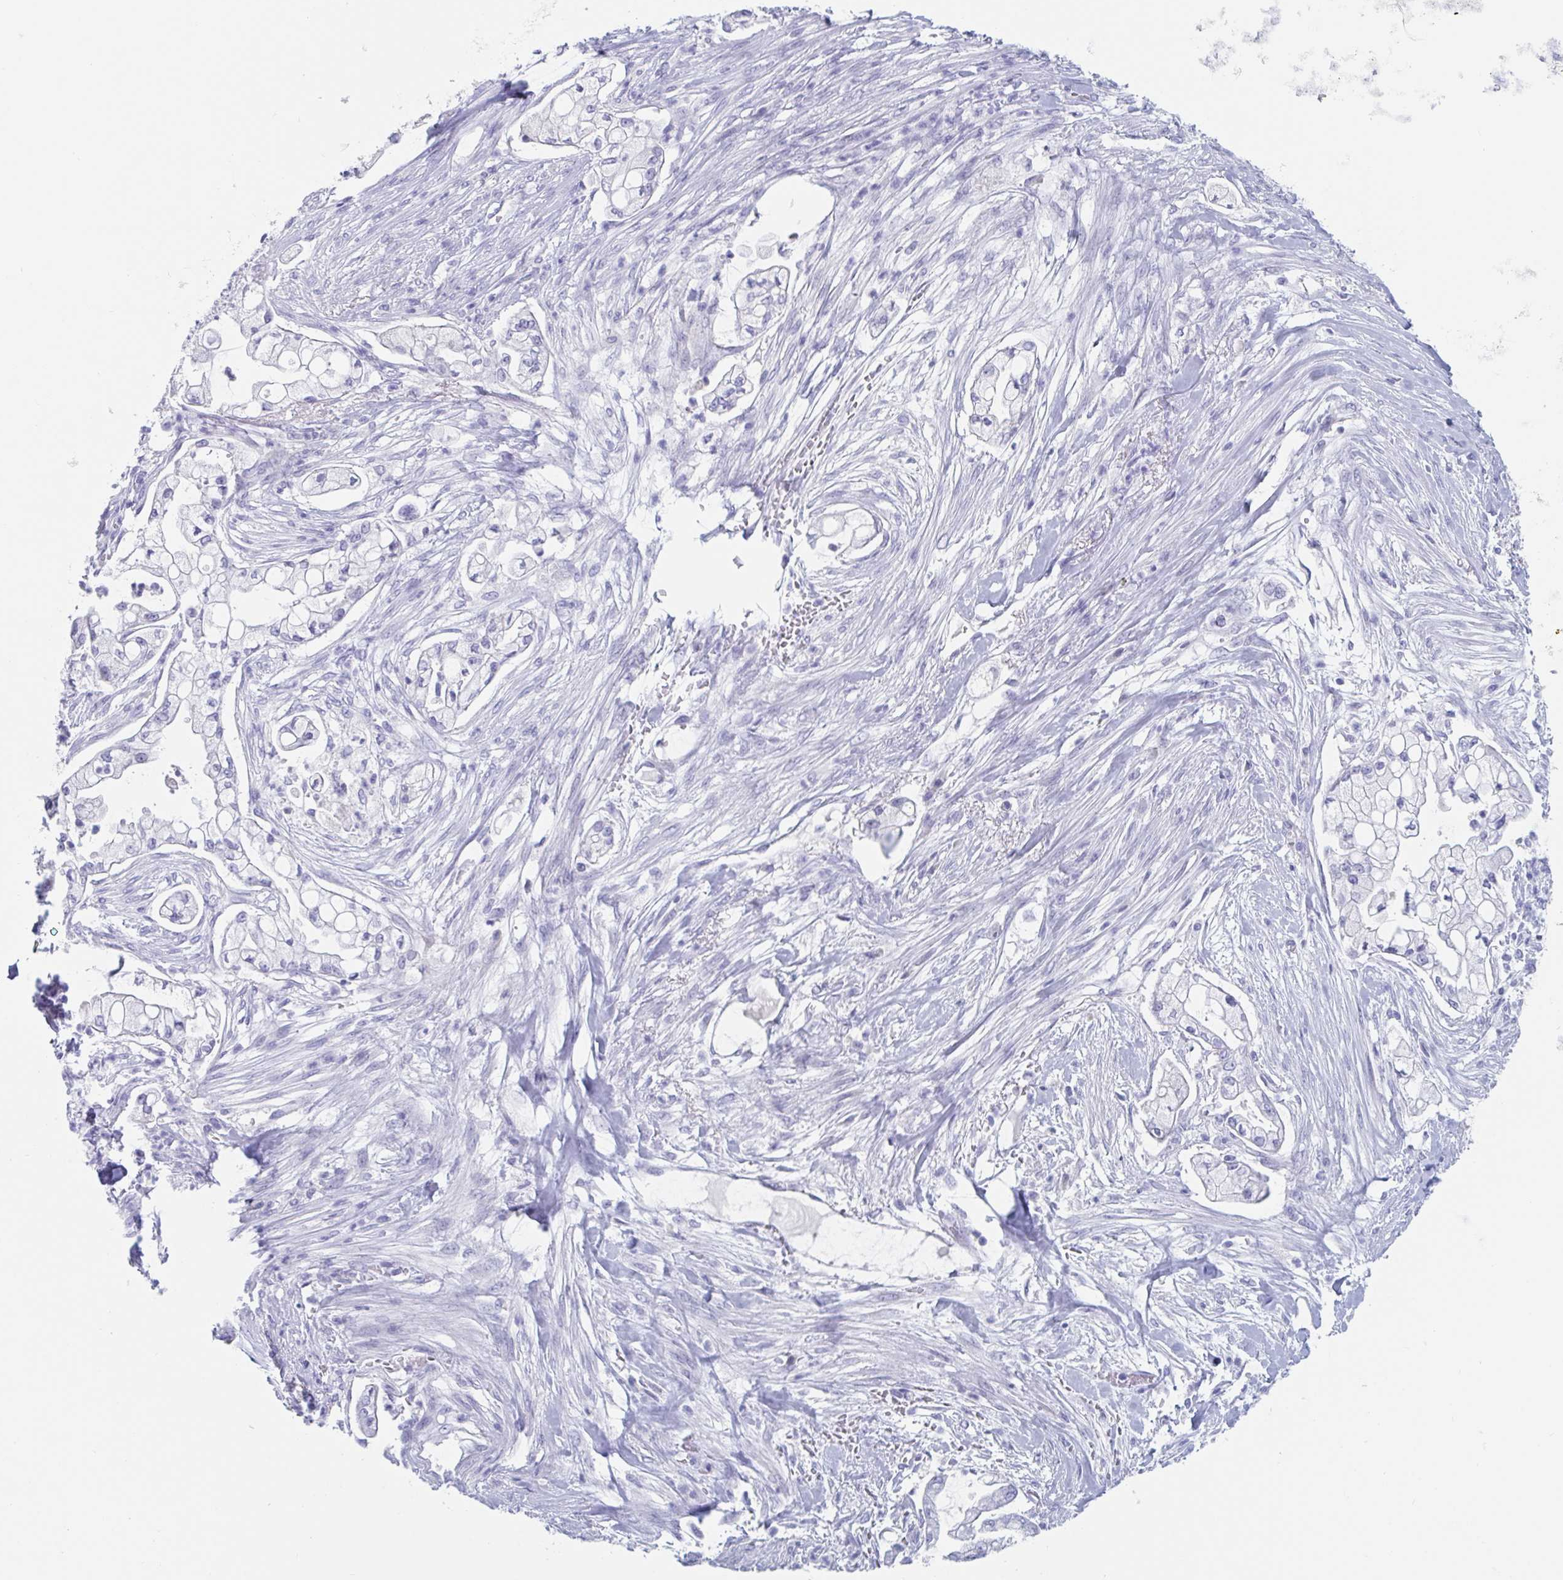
{"staining": {"intensity": "negative", "quantity": "none", "location": "none"}, "tissue": "pancreatic cancer", "cell_type": "Tumor cells", "image_type": "cancer", "snomed": [{"axis": "morphology", "description": "Adenocarcinoma, NOS"}, {"axis": "topography", "description": "Pancreas"}], "caption": "Photomicrograph shows no protein expression in tumor cells of pancreatic cancer (adenocarcinoma) tissue.", "gene": "DPEP3", "patient": {"sex": "female", "age": 69}}